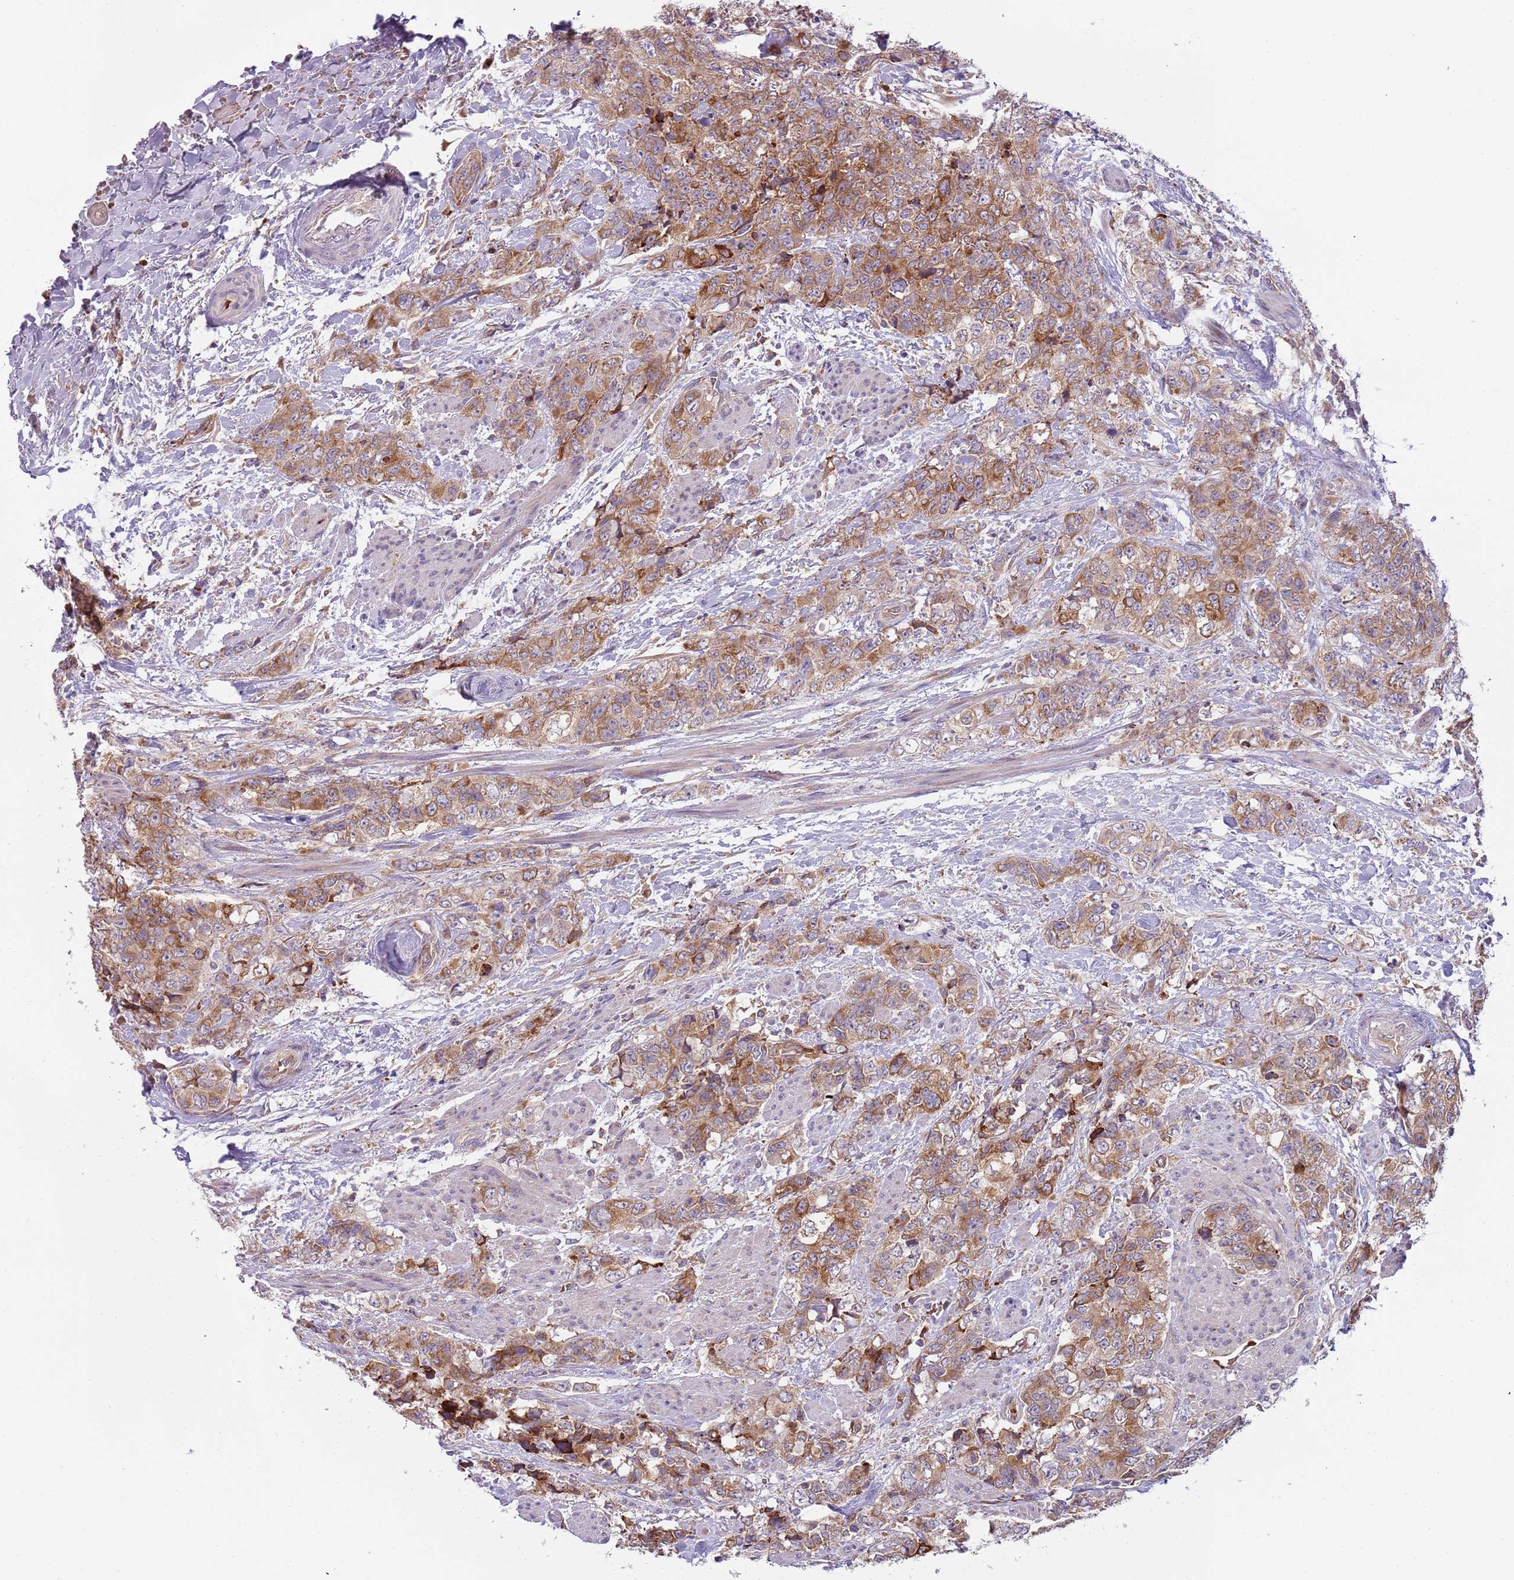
{"staining": {"intensity": "strong", "quantity": ">75%", "location": "cytoplasmic/membranous"}, "tissue": "urothelial cancer", "cell_type": "Tumor cells", "image_type": "cancer", "snomed": [{"axis": "morphology", "description": "Urothelial carcinoma, High grade"}, {"axis": "topography", "description": "Urinary bladder"}], "caption": "Human urothelial carcinoma (high-grade) stained with a protein marker reveals strong staining in tumor cells.", "gene": "VWCE", "patient": {"sex": "female", "age": 78}}